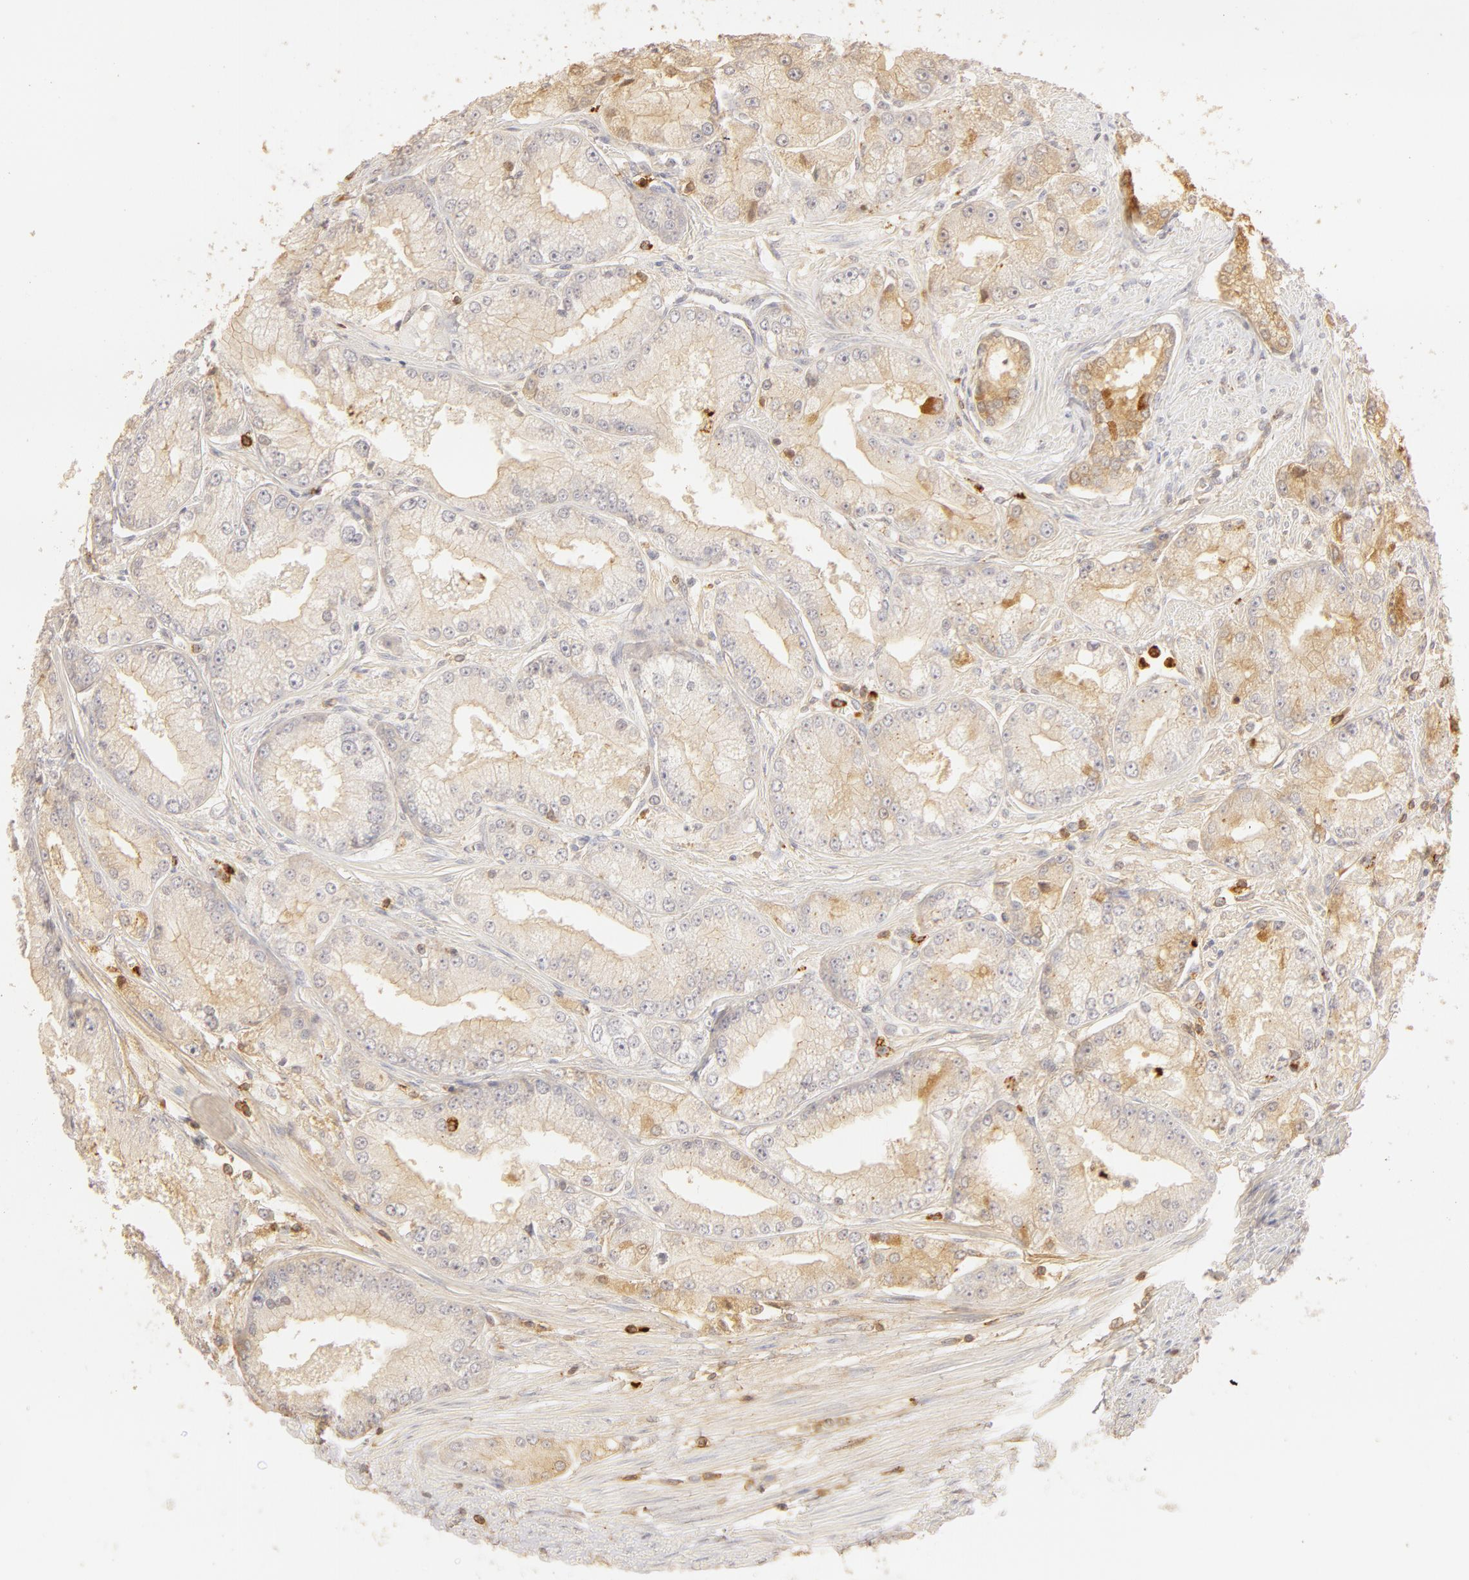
{"staining": {"intensity": "weak", "quantity": "25%-75%", "location": "cytoplasmic/membranous"}, "tissue": "prostate cancer", "cell_type": "Tumor cells", "image_type": "cancer", "snomed": [{"axis": "morphology", "description": "Adenocarcinoma, Medium grade"}, {"axis": "topography", "description": "Prostate"}], "caption": "Approximately 25%-75% of tumor cells in human prostate adenocarcinoma (medium-grade) exhibit weak cytoplasmic/membranous protein staining as visualized by brown immunohistochemical staining.", "gene": "C1R", "patient": {"sex": "male", "age": 72}}